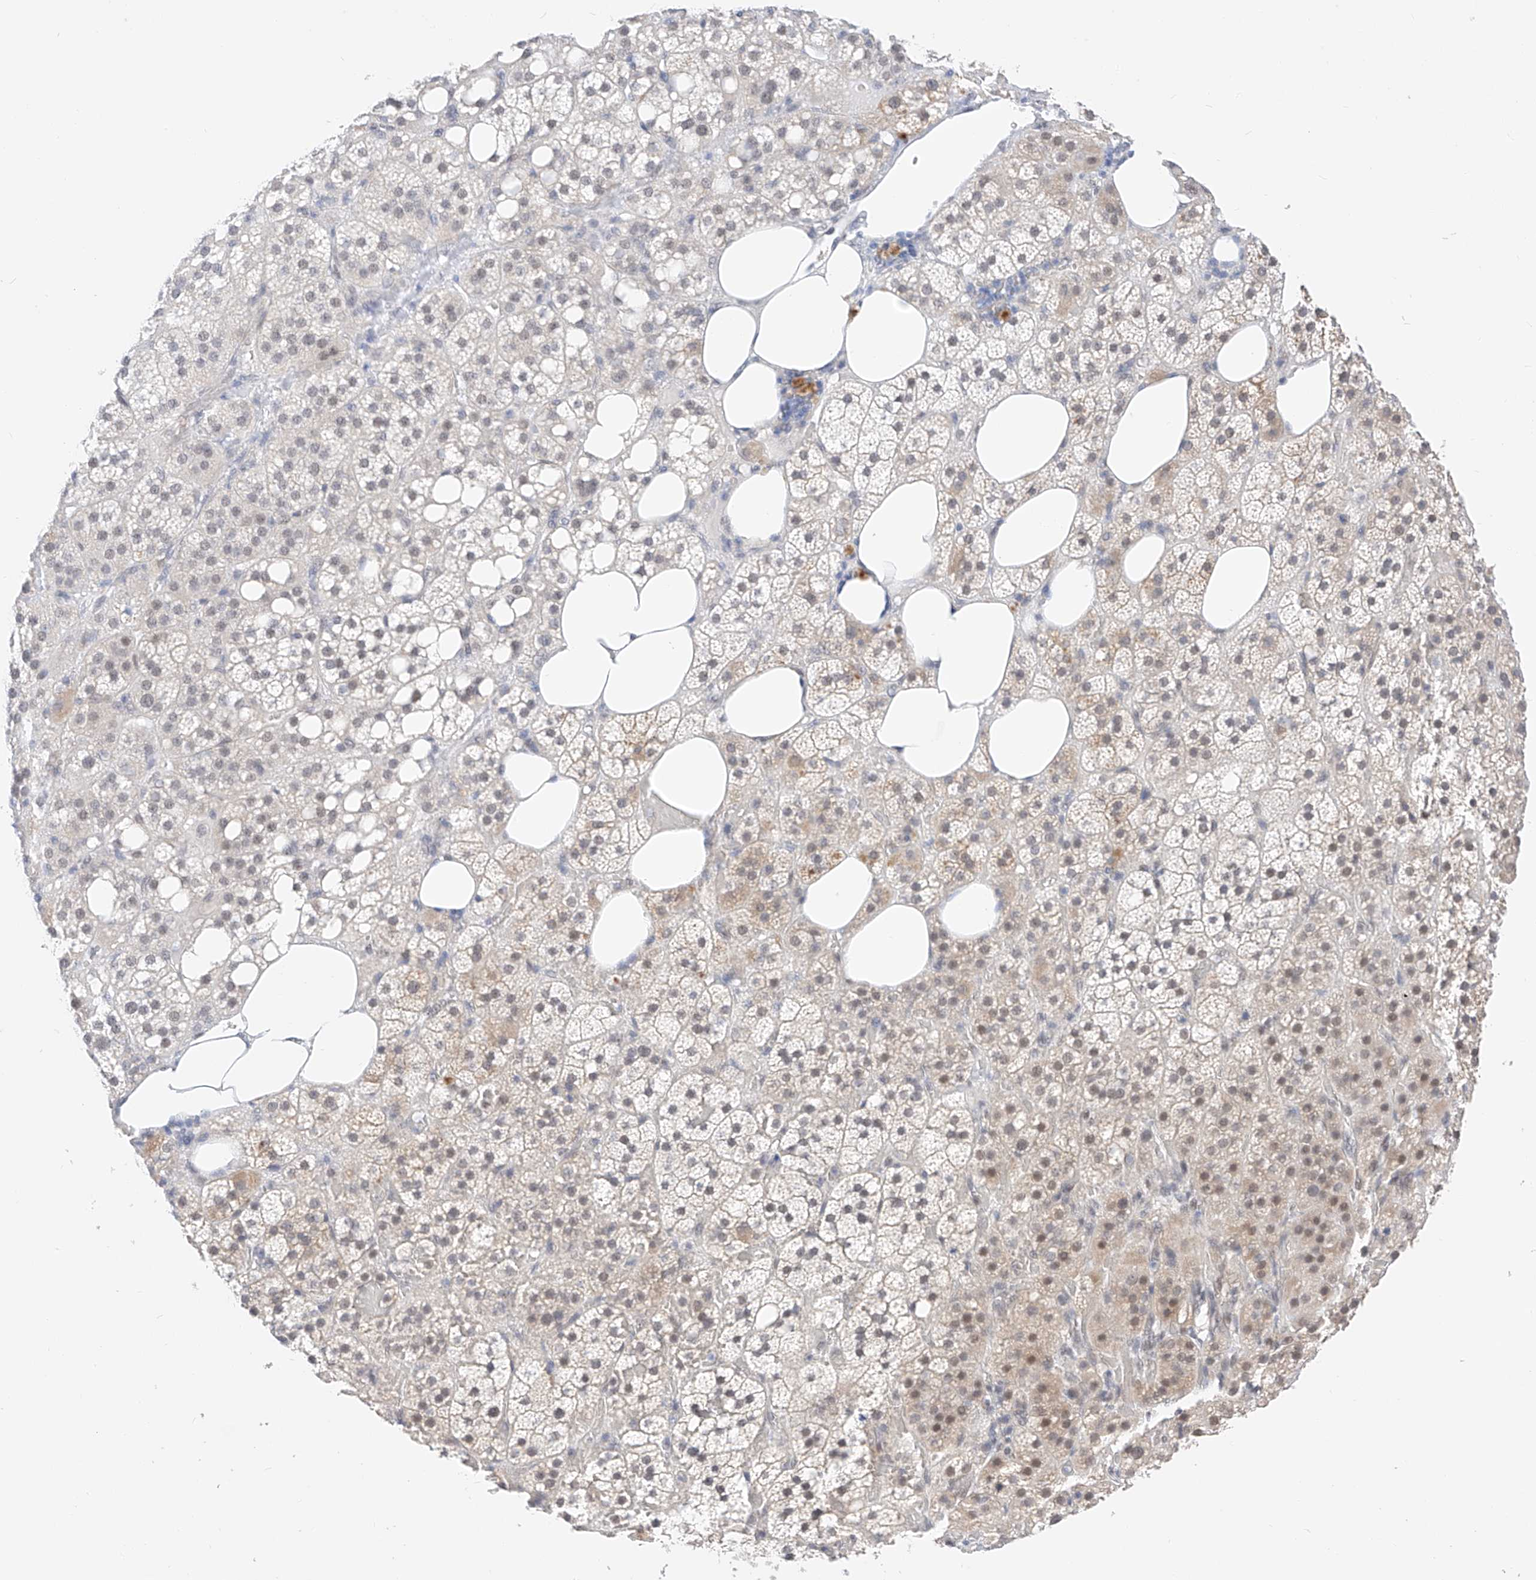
{"staining": {"intensity": "moderate", "quantity": "<25%", "location": "cytoplasmic/membranous"}, "tissue": "adrenal gland", "cell_type": "Glandular cells", "image_type": "normal", "snomed": [{"axis": "morphology", "description": "Normal tissue, NOS"}, {"axis": "topography", "description": "Adrenal gland"}], "caption": "A micrograph showing moderate cytoplasmic/membranous positivity in approximately <25% of glandular cells in benign adrenal gland, as visualized by brown immunohistochemical staining.", "gene": "KCNJ1", "patient": {"sex": "female", "age": 59}}